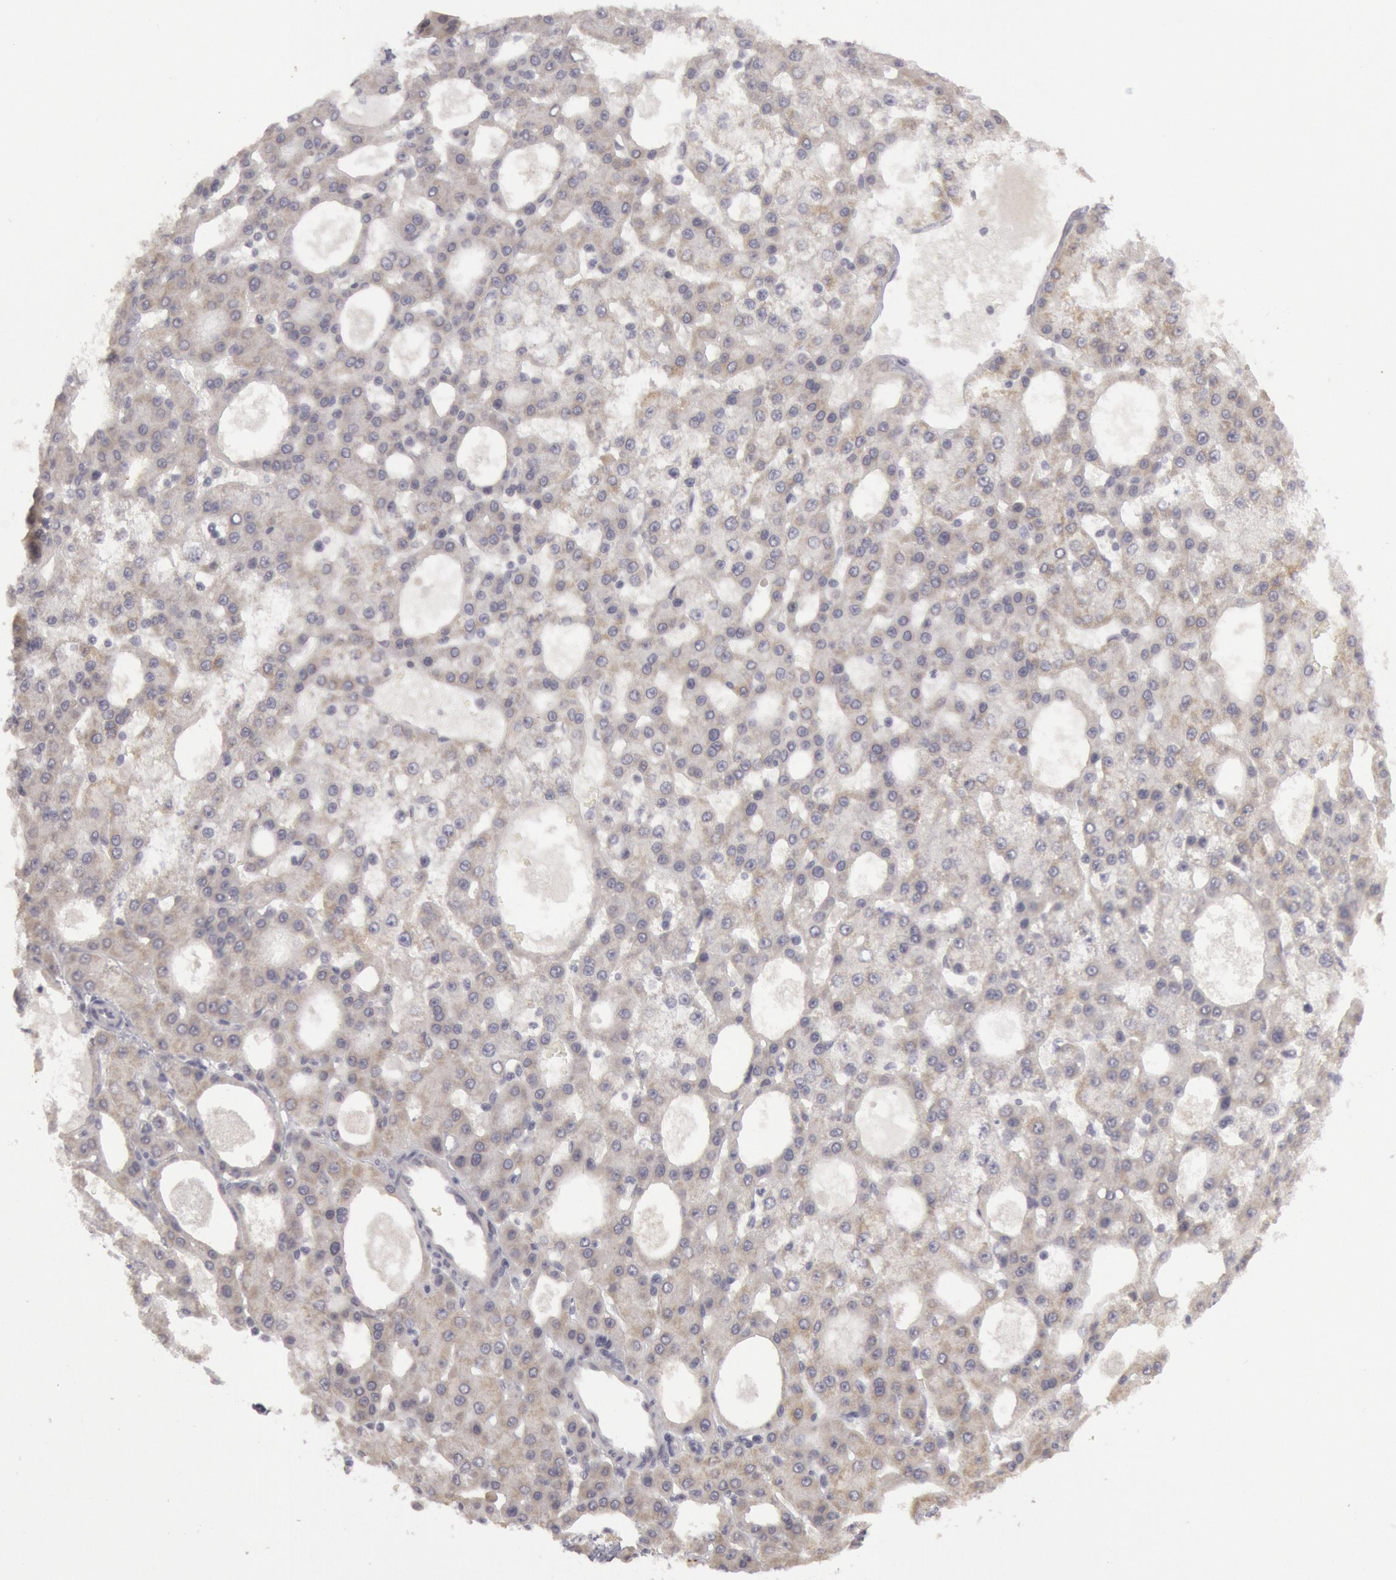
{"staining": {"intensity": "negative", "quantity": "none", "location": "none"}, "tissue": "liver cancer", "cell_type": "Tumor cells", "image_type": "cancer", "snomed": [{"axis": "morphology", "description": "Carcinoma, Hepatocellular, NOS"}, {"axis": "topography", "description": "Liver"}], "caption": "Hepatocellular carcinoma (liver) was stained to show a protein in brown. There is no significant expression in tumor cells.", "gene": "JOSD1", "patient": {"sex": "male", "age": 47}}